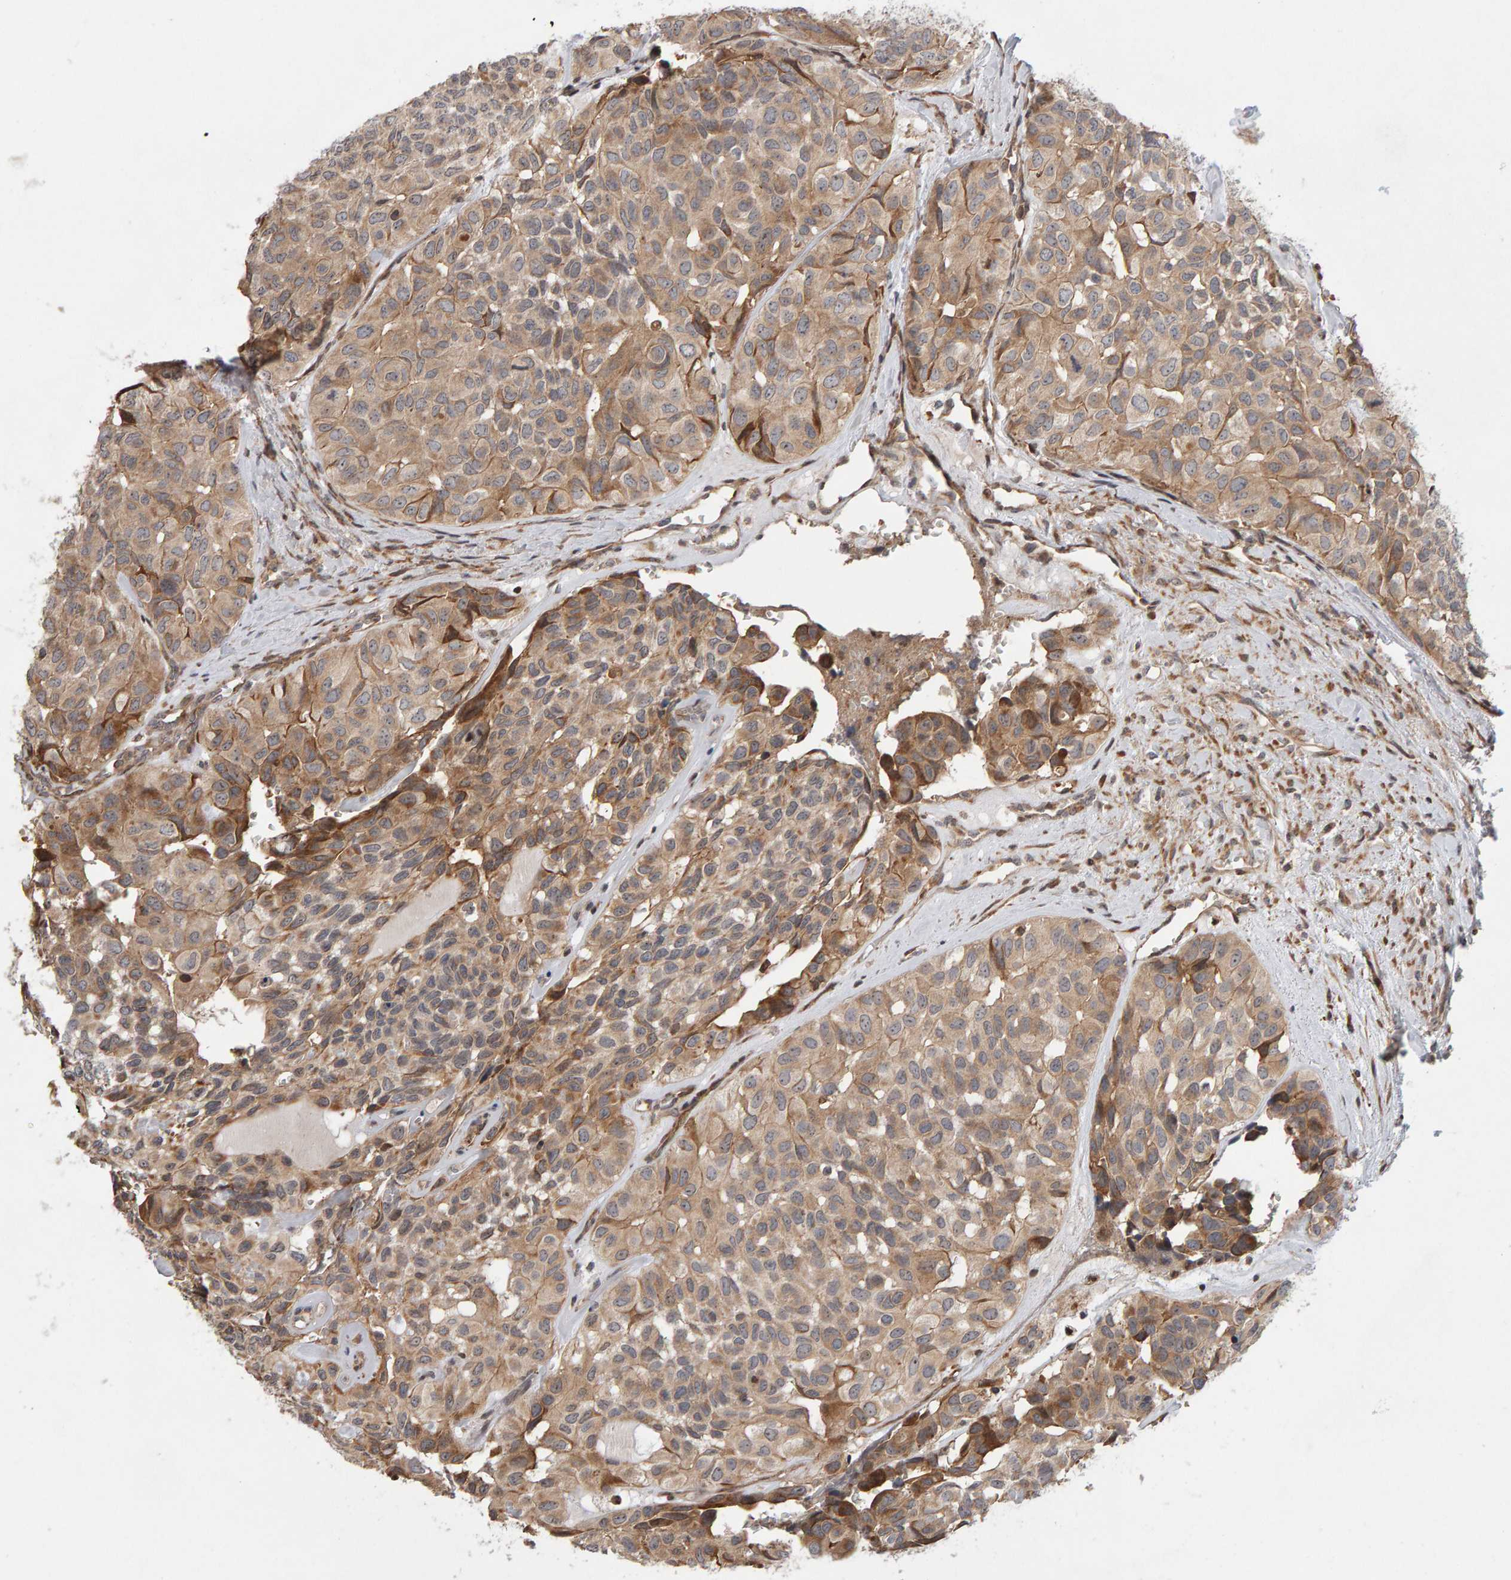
{"staining": {"intensity": "moderate", "quantity": "<25%", "location": "cytoplasmic/membranous"}, "tissue": "head and neck cancer", "cell_type": "Tumor cells", "image_type": "cancer", "snomed": [{"axis": "morphology", "description": "Adenocarcinoma, NOS"}, {"axis": "topography", "description": "Salivary gland, NOS"}, {"axis": "topography", "description": "Head-Neck"}], "caption": "High-power microscopy captured an immunohistochemistry (IHC) photomicrograph of head and neck cancer (adenocarcinoma), revealing moderate cytoplasmic/membranous expression in approximately <25% of tumor cells.", "gene": "LZTS1", "patient": {"sex": "female", "age": 76}}